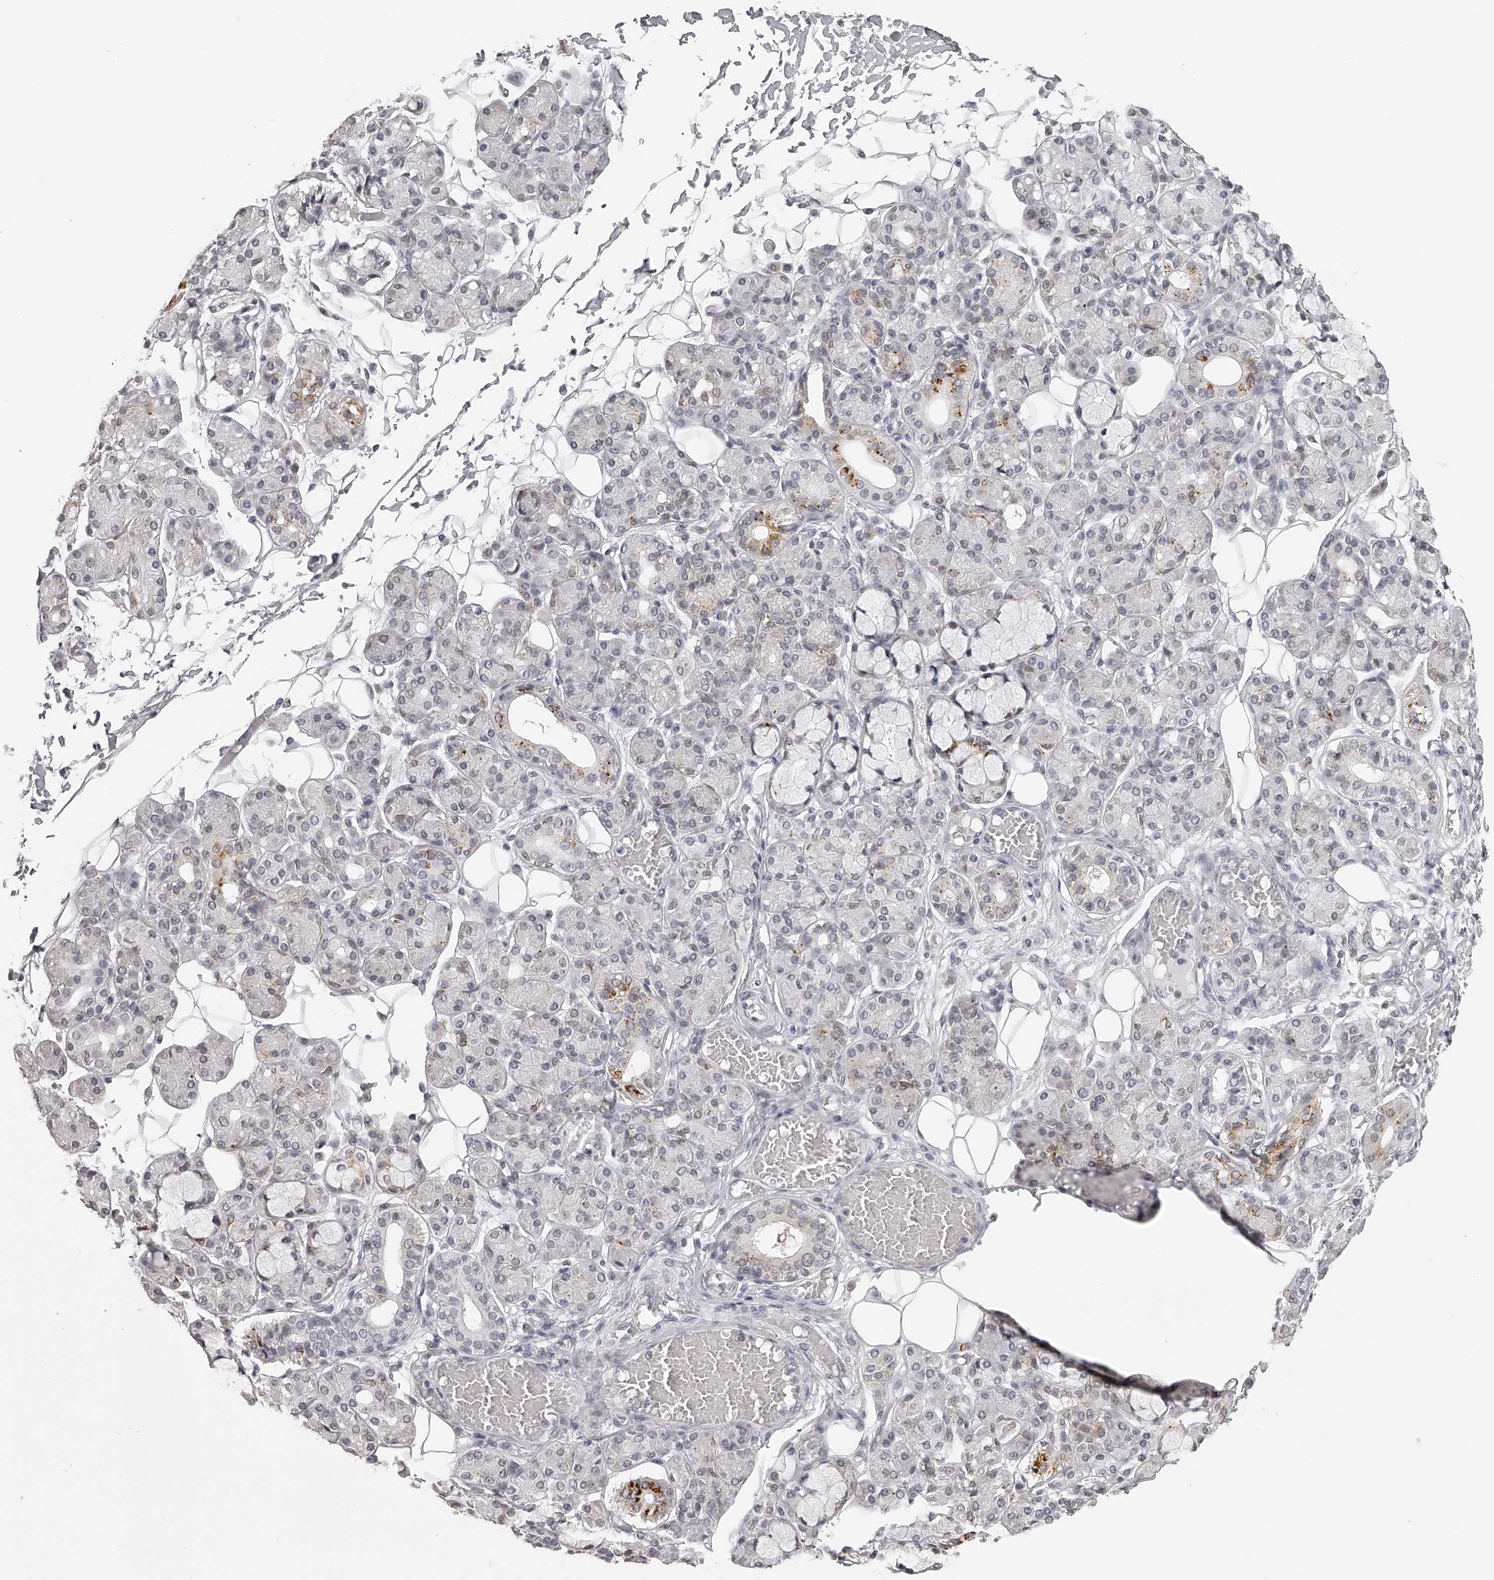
{"staining": {"intensity": "moderate", "quantity": "<25%", "location": "cytoplasmic/membranous"}, "tissue": "salivary gland", "cell_type": "Glandular cells", "image_type": "normal", "snomed": [{"axis": "morphology", "description": "Normal tissue, NOS"}, {"axis": "topography", "description": "Salivary gland"}], "caption": "Moderate cytoplasmic/membranous staining is present in approximately <25% of glandular cells in normal salivary gland. Nuclei are stained in blue.", "gene": "RNF220", "patient": {"sex": "male", "age": 63}}